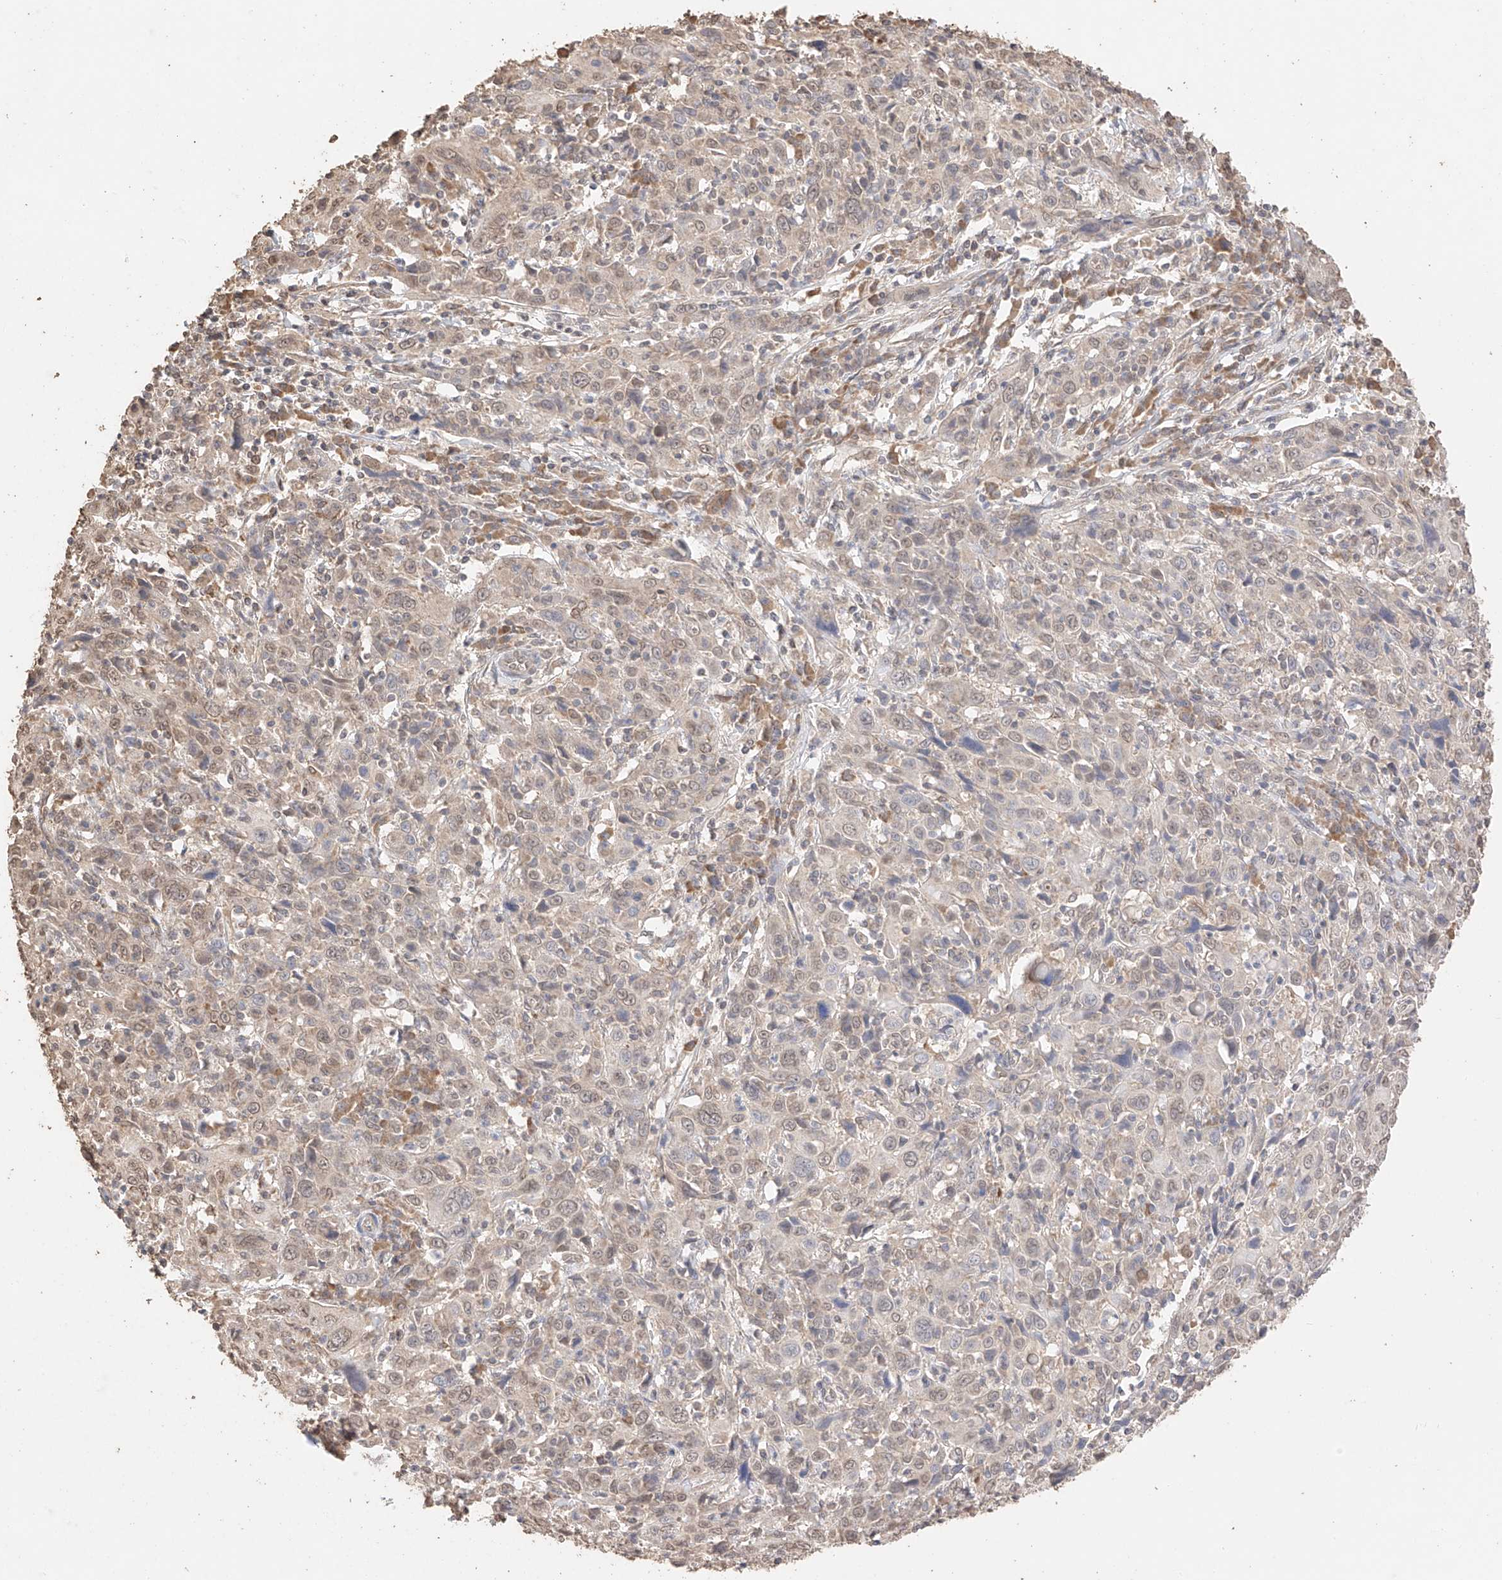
{"staining": {"intensity": "weak", "quantity": "25%-75%", "location": "cytoplasmic/membranous,nuclear"}, "tissue": "cervical cancer", "cell_type": "Tumor cells", "image_type": "cancer", "snomed": [{"axis": "morphology", "description": "Squamous cell carcinoma, NOS"}, {"axis": "topography", "description": "Cervix"}], "caption": "Cervical cancer stained for a protein (brown) displays weak cytoplasmic/membranous and nuclear positive staining in approximately 25%-75% of tumor cells.", "gene": "IL22RA2", "patient": {"sex": "female", "age": 46}}